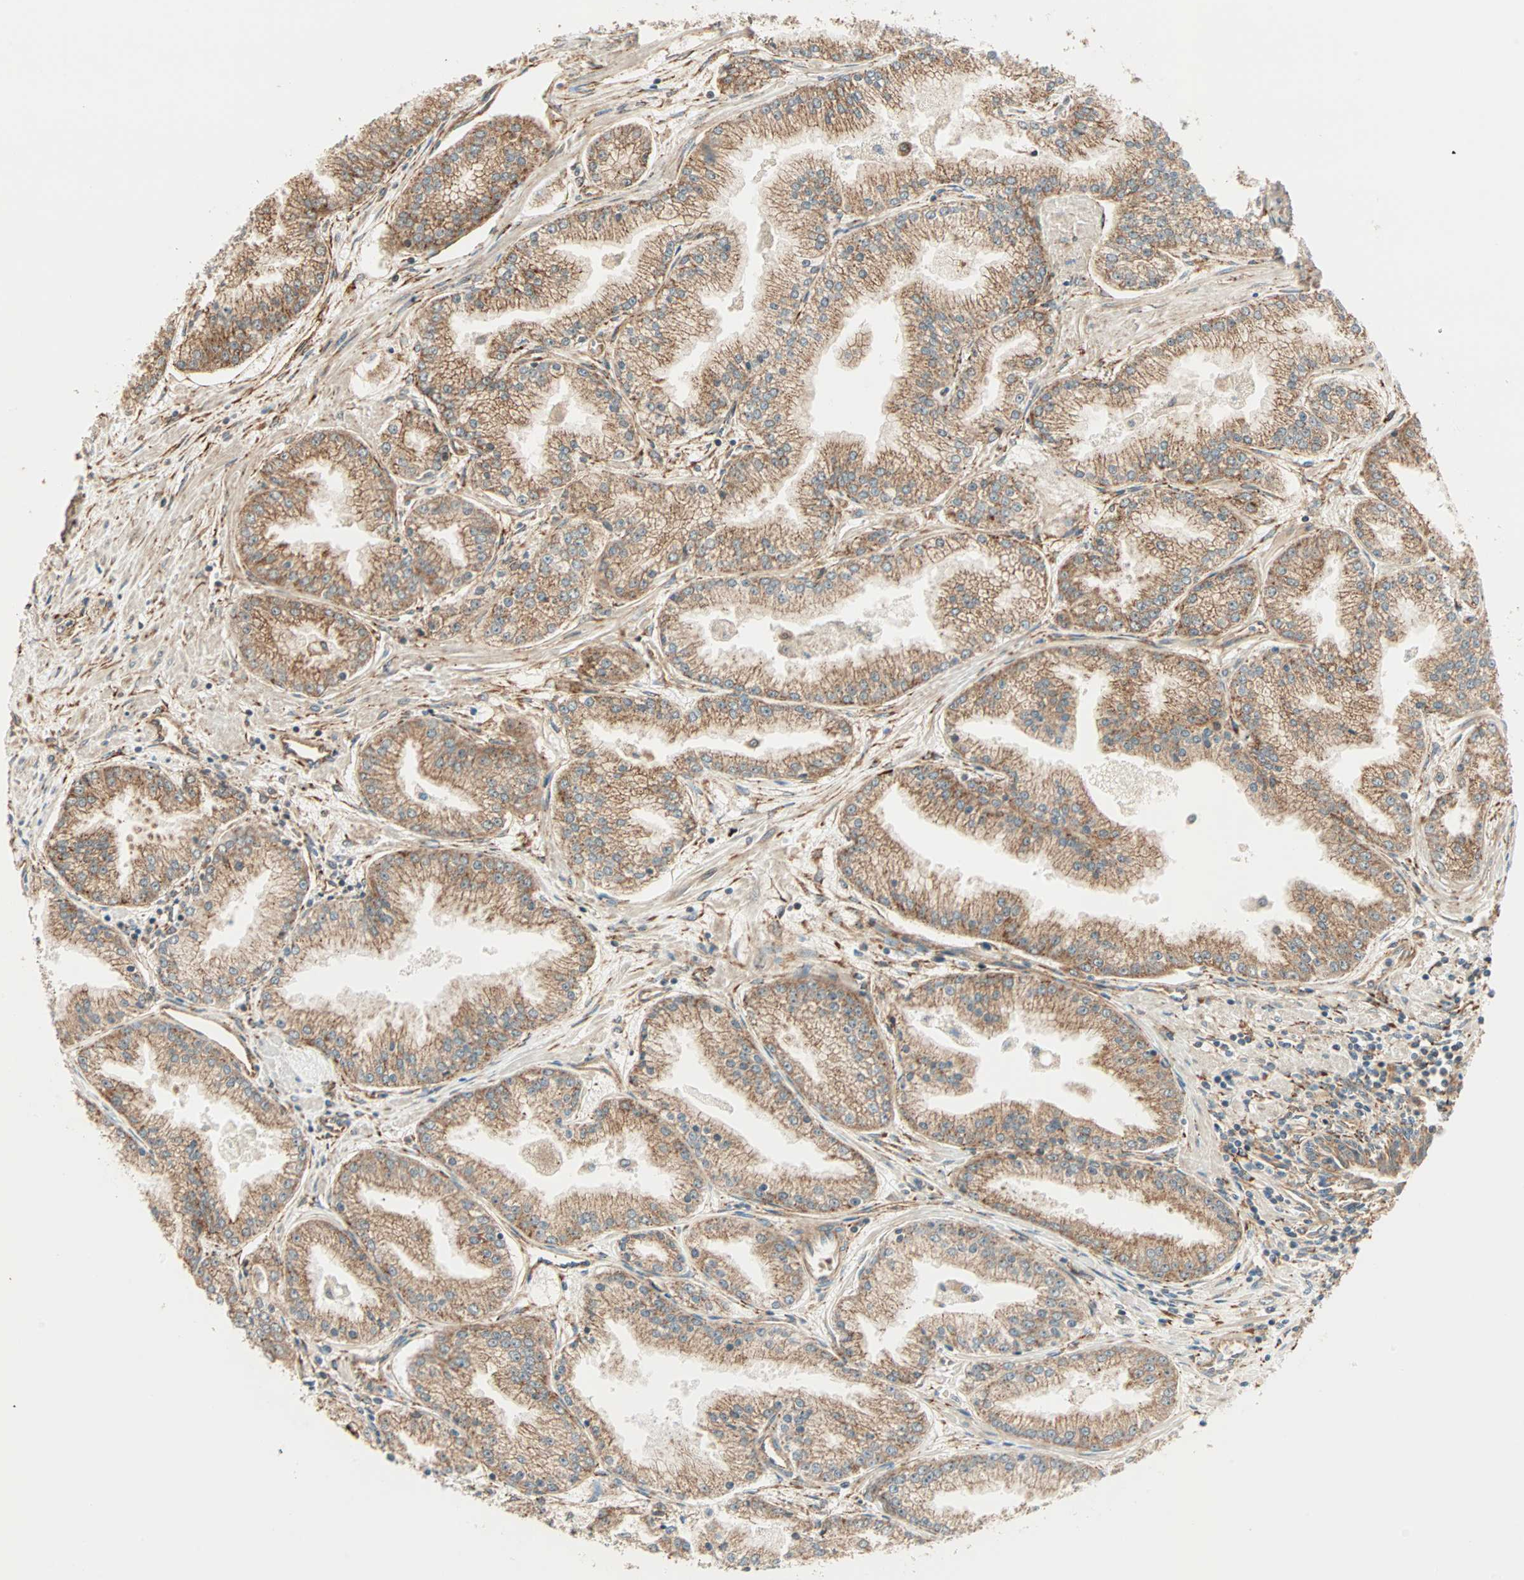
{"staining": {"intensity": "moderate", "quantity": ">75%", "location": "cytoplasmic/membranous"}, "tissue": "prostate cancer", "cell_type": "Tumor cells", "image_type": "cancer", "snomed": [{"axis": "morphology", "description": "Adenocarcinoma, High grade"}, {"axis": "topography", "description": "Prostate"}], "caption": "Protein analysis of prostate cancer (adenocarcinoma (high-grade)) tissue reveals moderate cytoplasmic/membranous staining in approximately >75% of tumor cells.", "gene": "P4HA1", "patient": {"sex": "male", "age": 61}}